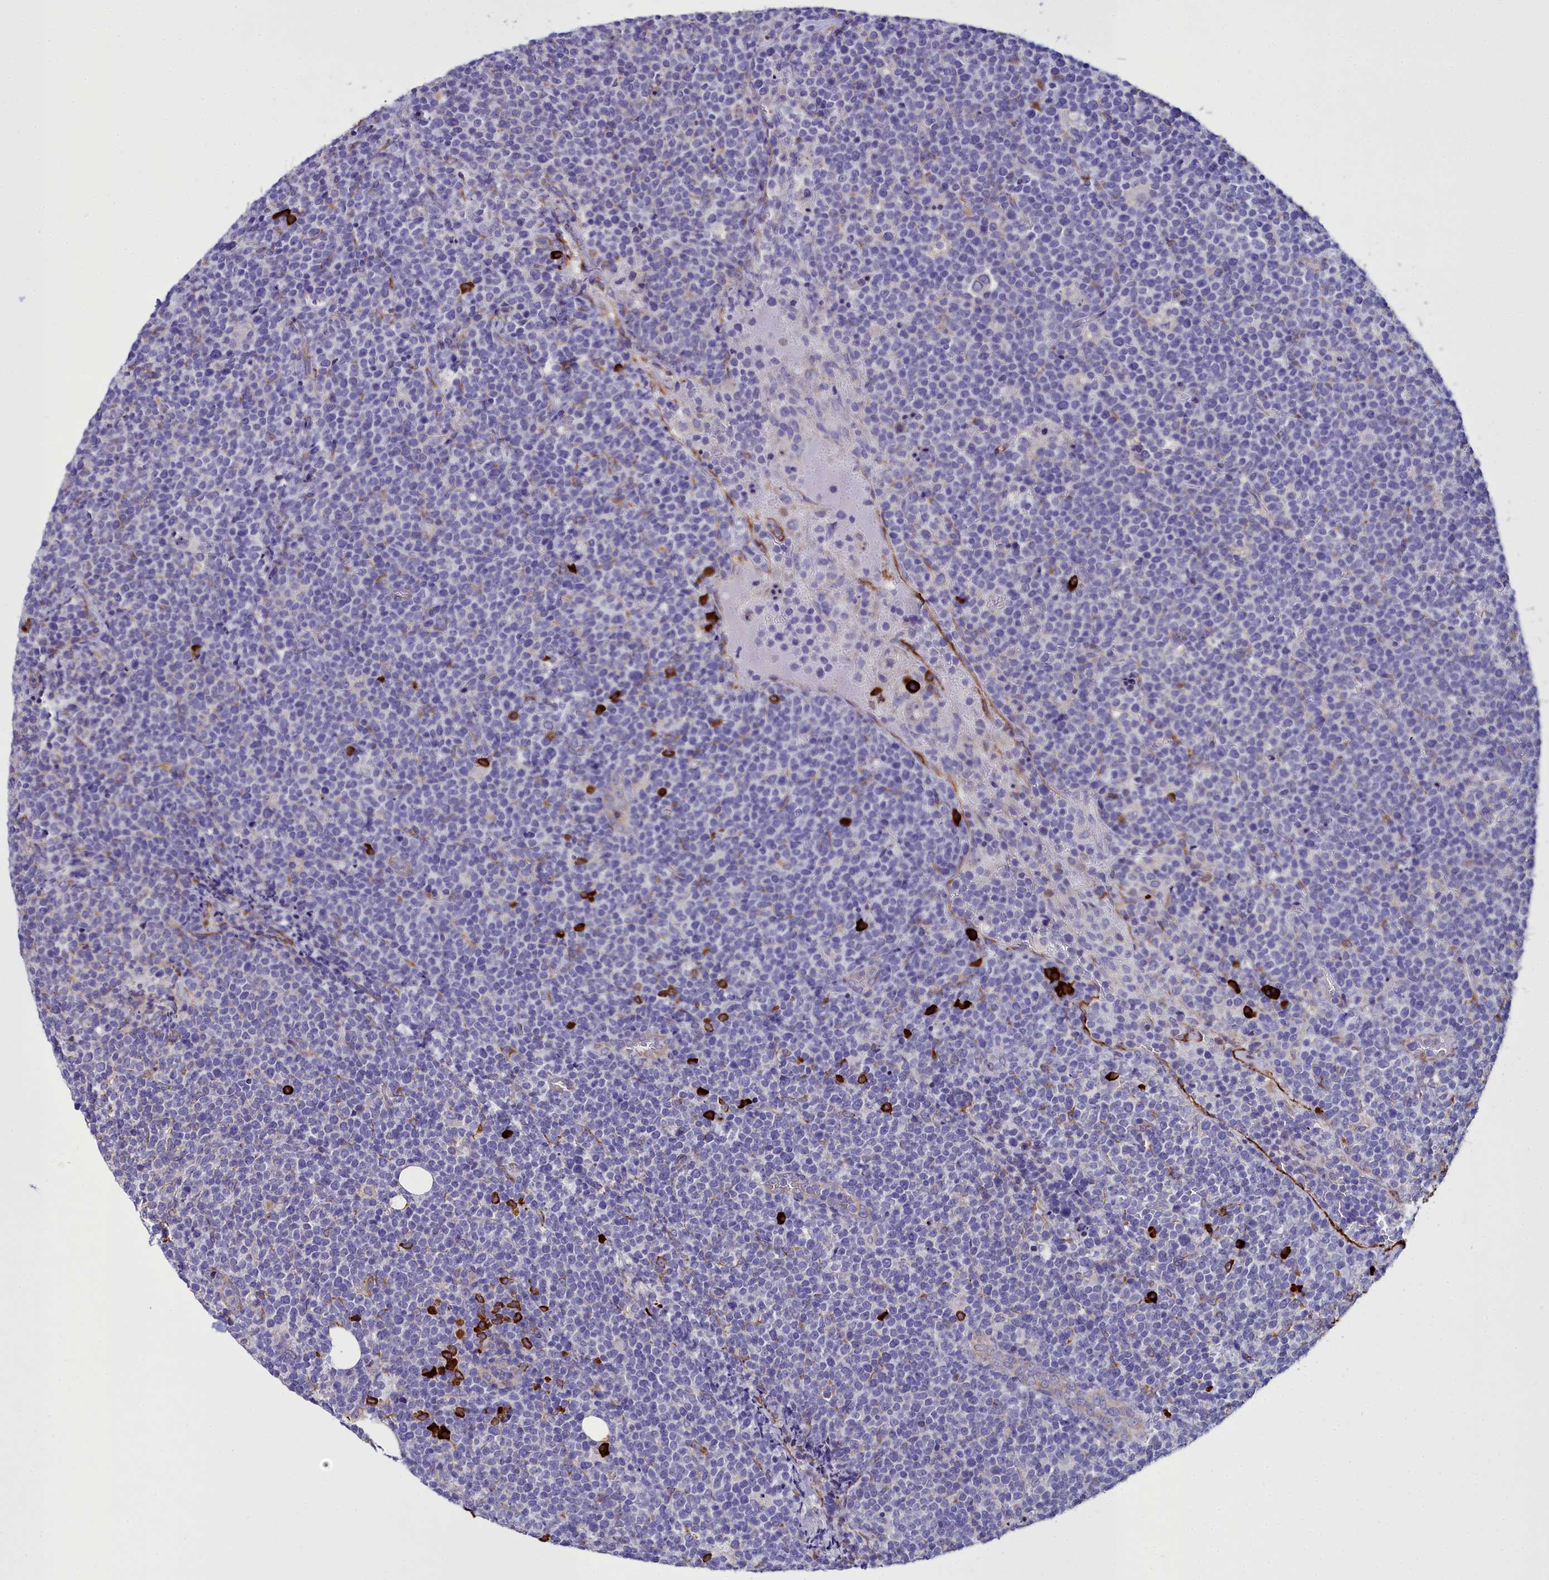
{"staining": {"intensity": "negative", "quantity": "none", "location": "none"}, "tissue": "lymphoma", "cell_type": "Tumor cells", "image_type": "cancer", "snomed": [{"axis": "morphology", "description": "Malignant lymphoma, non-Hodgkin's type, High grade"}, {"axis": "topography", "description": "Lymph node"}], "caption": "Tumor cells show no significant expression in malignant lymphoma, non-Hodgkin's type (high-grade).", "gene": "TXNDC5", "patient": {"sex": "male", "age": 61}}